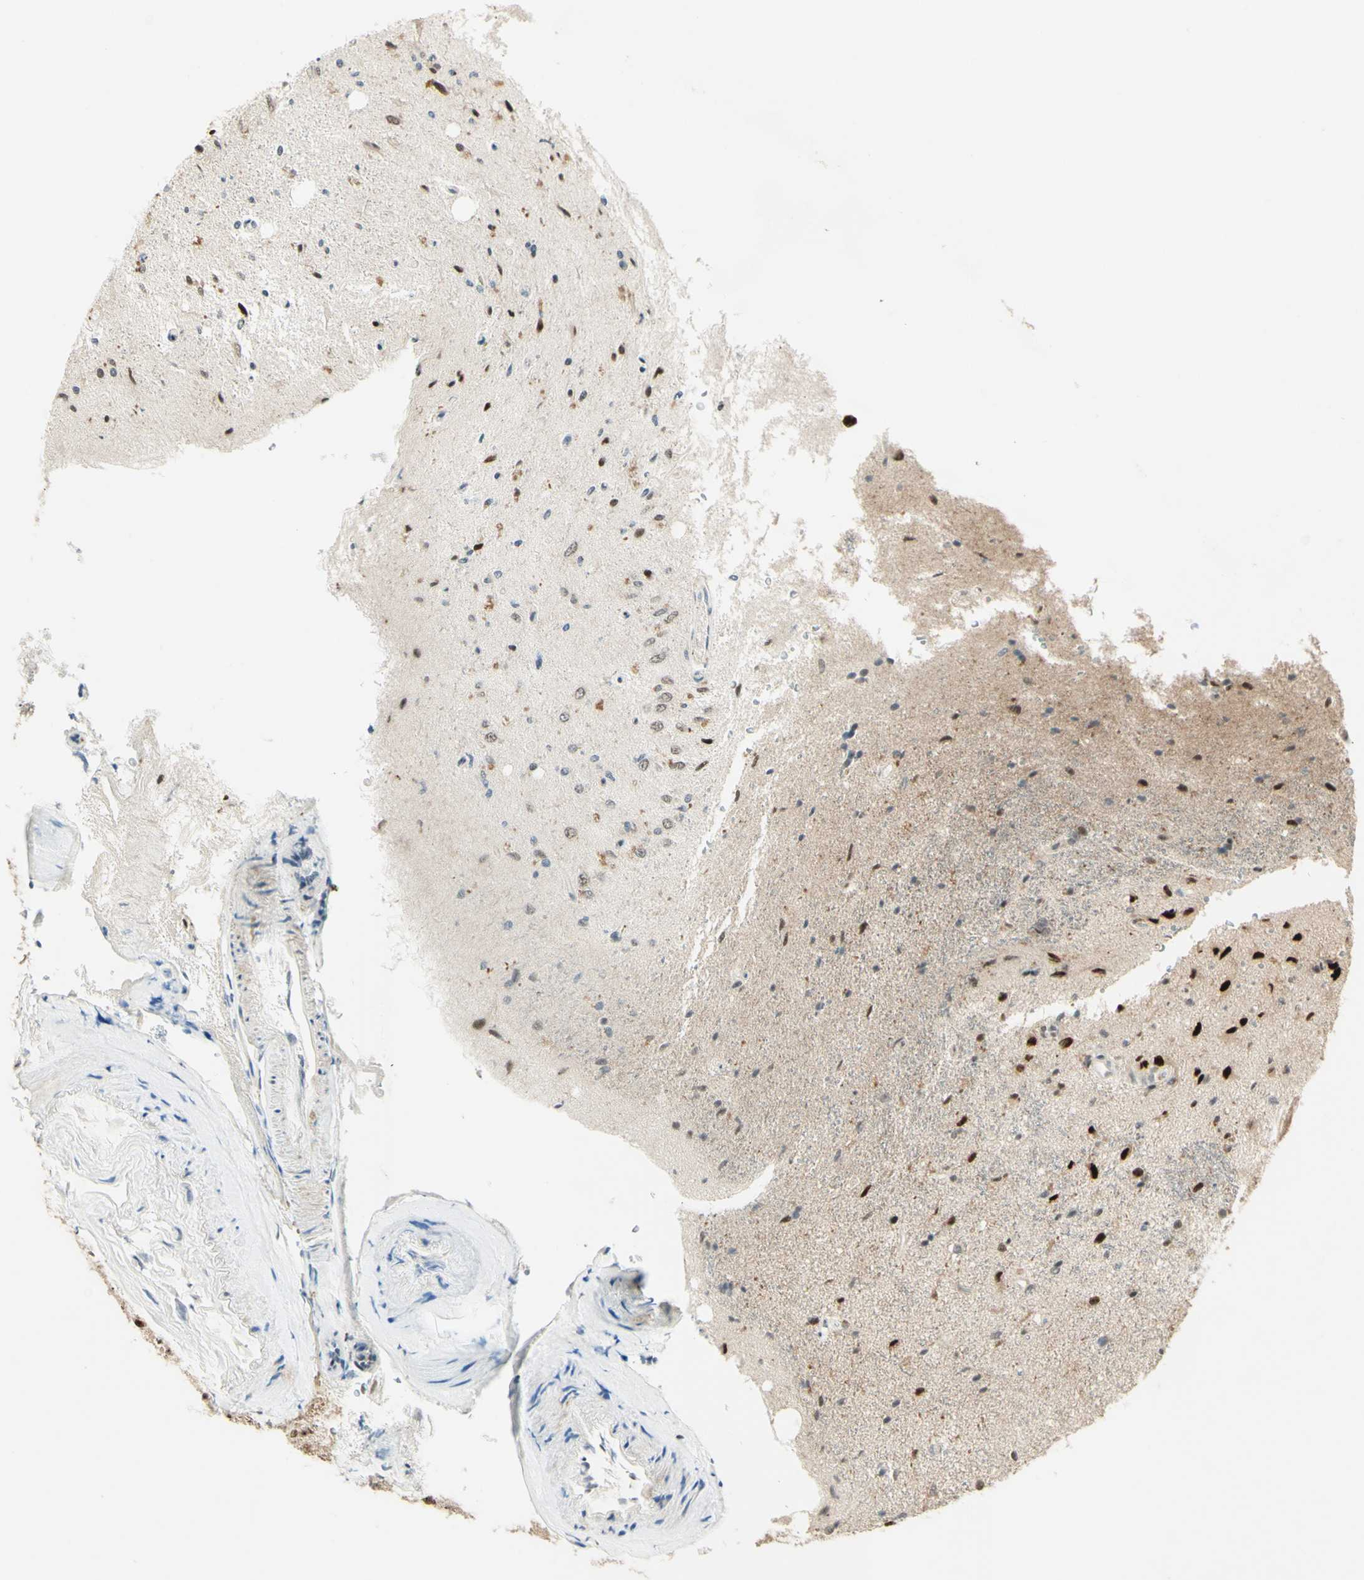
{"staining": {"intensity": "strong", "quantity": "25%-75%", "location": "nuclear"}, "tissue": "glioma", "cell_type": "Tumor cells", "image_type": "cancer", "snomed": [{"axis": "morphology", "description": "Glioma, malignant, Low grade"}, {"axis": "topography", "description": "Brain"}], "caption": "DAB immunohistochemical staining of glioma shows strong nuclear protein staining in about 25%-75% of tumor cells.", "gene": "DHX9", "patient": {"sex": "male", "age": 77}}